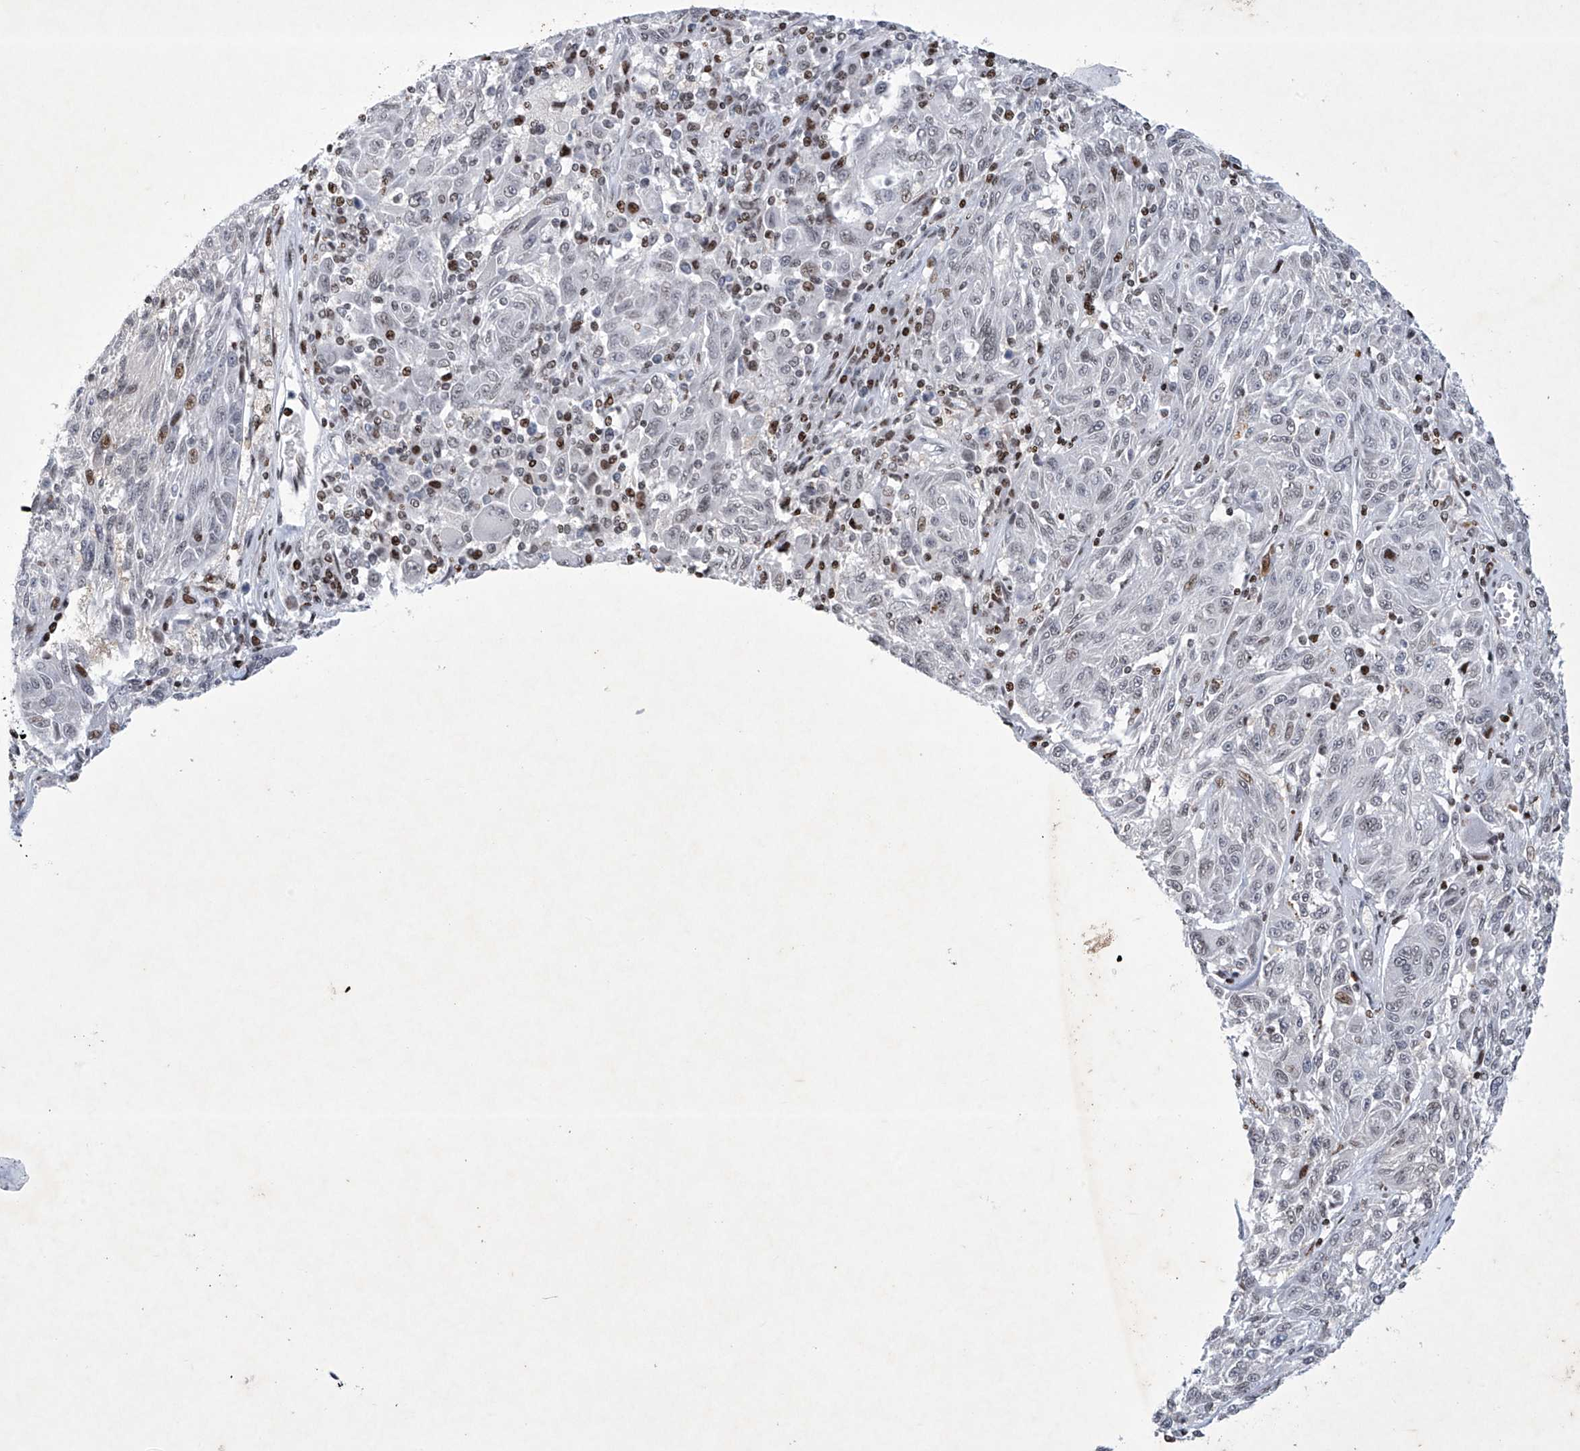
{"staining": {"intensity": "moderate", "quantity": "<25%", "location": "nuclear"}, "tissue": "melanoma", "cell_type": "Tumor cells", "image_type": "cancer", "snomed": [{"axis": "morphology", "description": "Malignant melanoma, NOS"}, {"axis": "topography", "description": "Skin"}], "caption": "A high-resolution image shows immunohistochemistry staining of melanoma, which exhibits moderate nuclear positivity in about <25% of tumor cells. Immunohistochemistry stains the protein of interest in brown and the nuclei are stained blue.", "gene": "RFX7", "patient": {"sex": "male", "age": 53}}